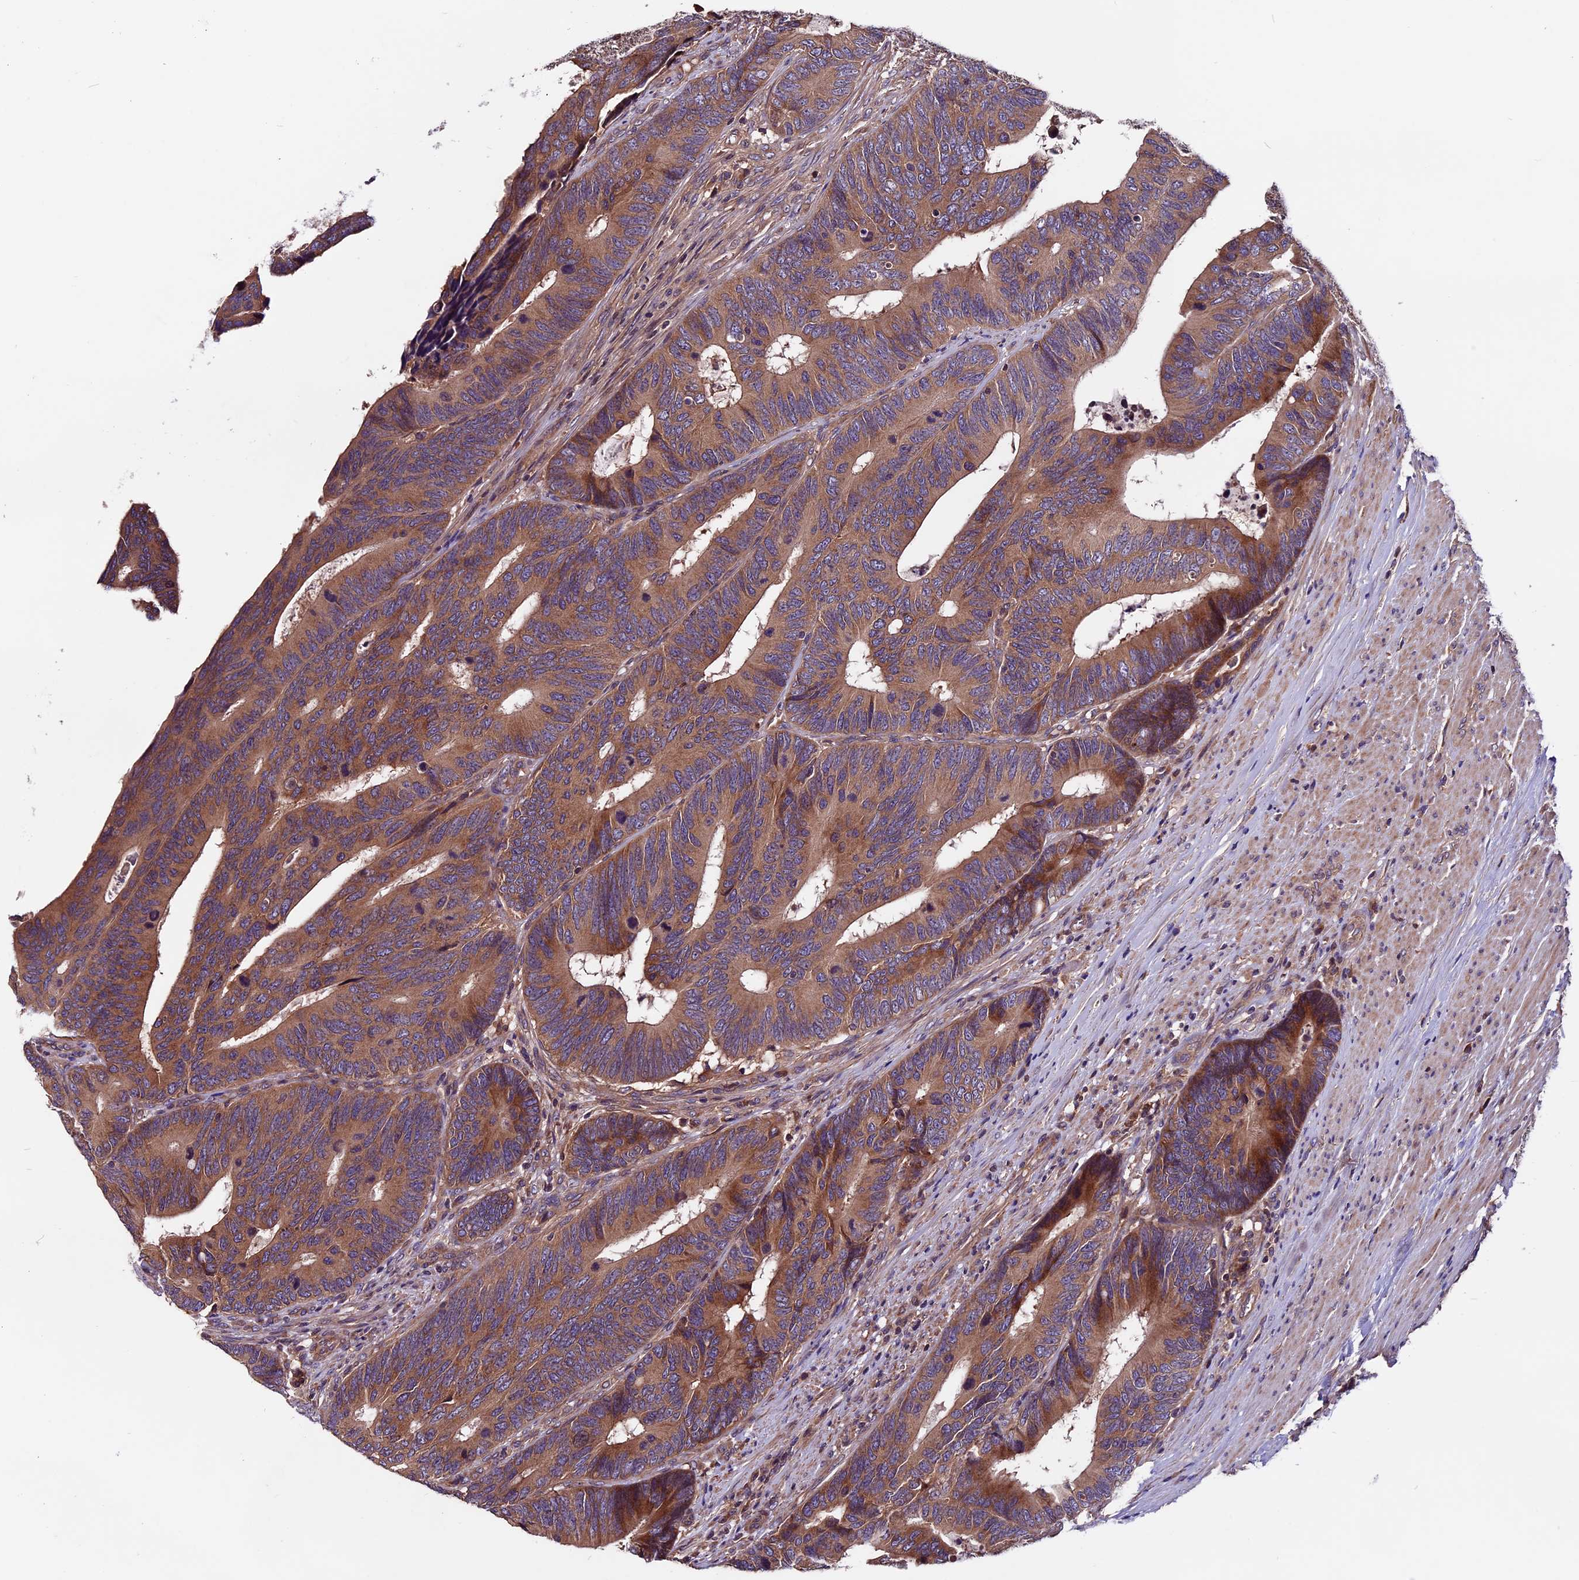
{"staining": {"intensity": "moderate", "quantity": ">75%", "location": "cytoplasmic/membranous"}, "tissue": "colorectal cancer", "cell_type": "Tumor cells", "image_type": "cancer", "snomed": [{"axis": "morphology", "description": "Adenocarcinoma, NOS"}, {"axis": "topography", "description": "Colon"}], "caption": "High-magnification brightfield microscopy of colorectal adenocarcinoma stained with DAB (brown) and counterstained with hematoxylin (blue). tumor cells exhibit moderate cytoplasmic/membranous positivity is present in about>75% of cells. (DAB IHC with brightfield microscopy, high magnification).", "gene": "ZNF598", "patient": {"sex": "male", "age": 87}}